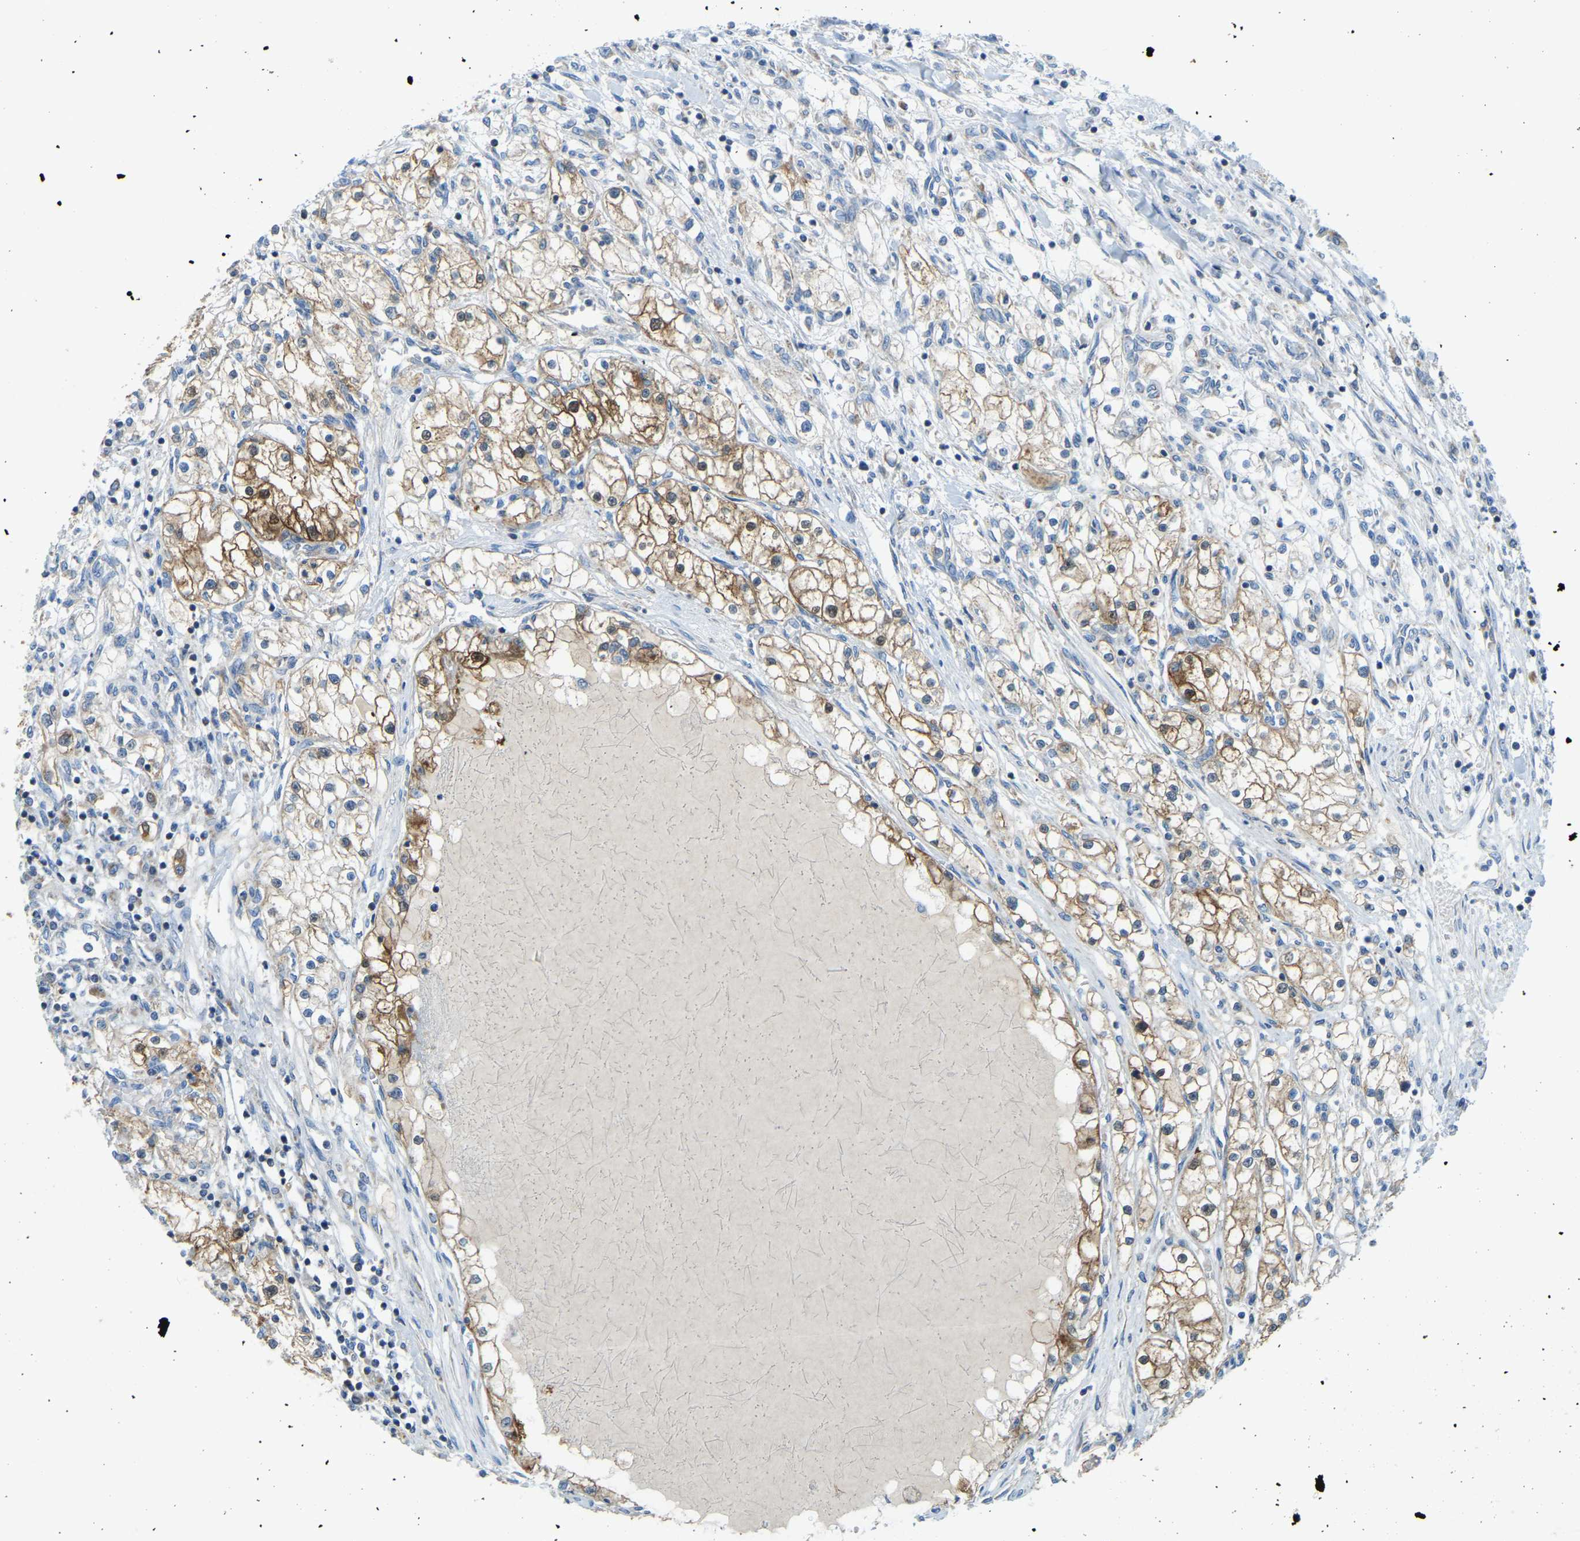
{"staining": {"intensity": "strong", "quantity": "25%-75%", "location": "cytoplasmic/membranous,nuclear"}, "tissue": "renal cancer", "cell_type": "Tumor cells", "image_type": "cancer", "snomed": [{"axis": "morphology", "description": "Adenocarcinoma, NOS"}, {"axis": "topography", "description": "Kidney"}], "caption": "Immunohistochemical staining of renal adenocarcinoma displays high levels of strong cytoplasmic/membranous and nuclear protein staining in about 25%-75% of tumor cells.", "gene": "GDA", "patient": {"sex": "male", "age": 68}}